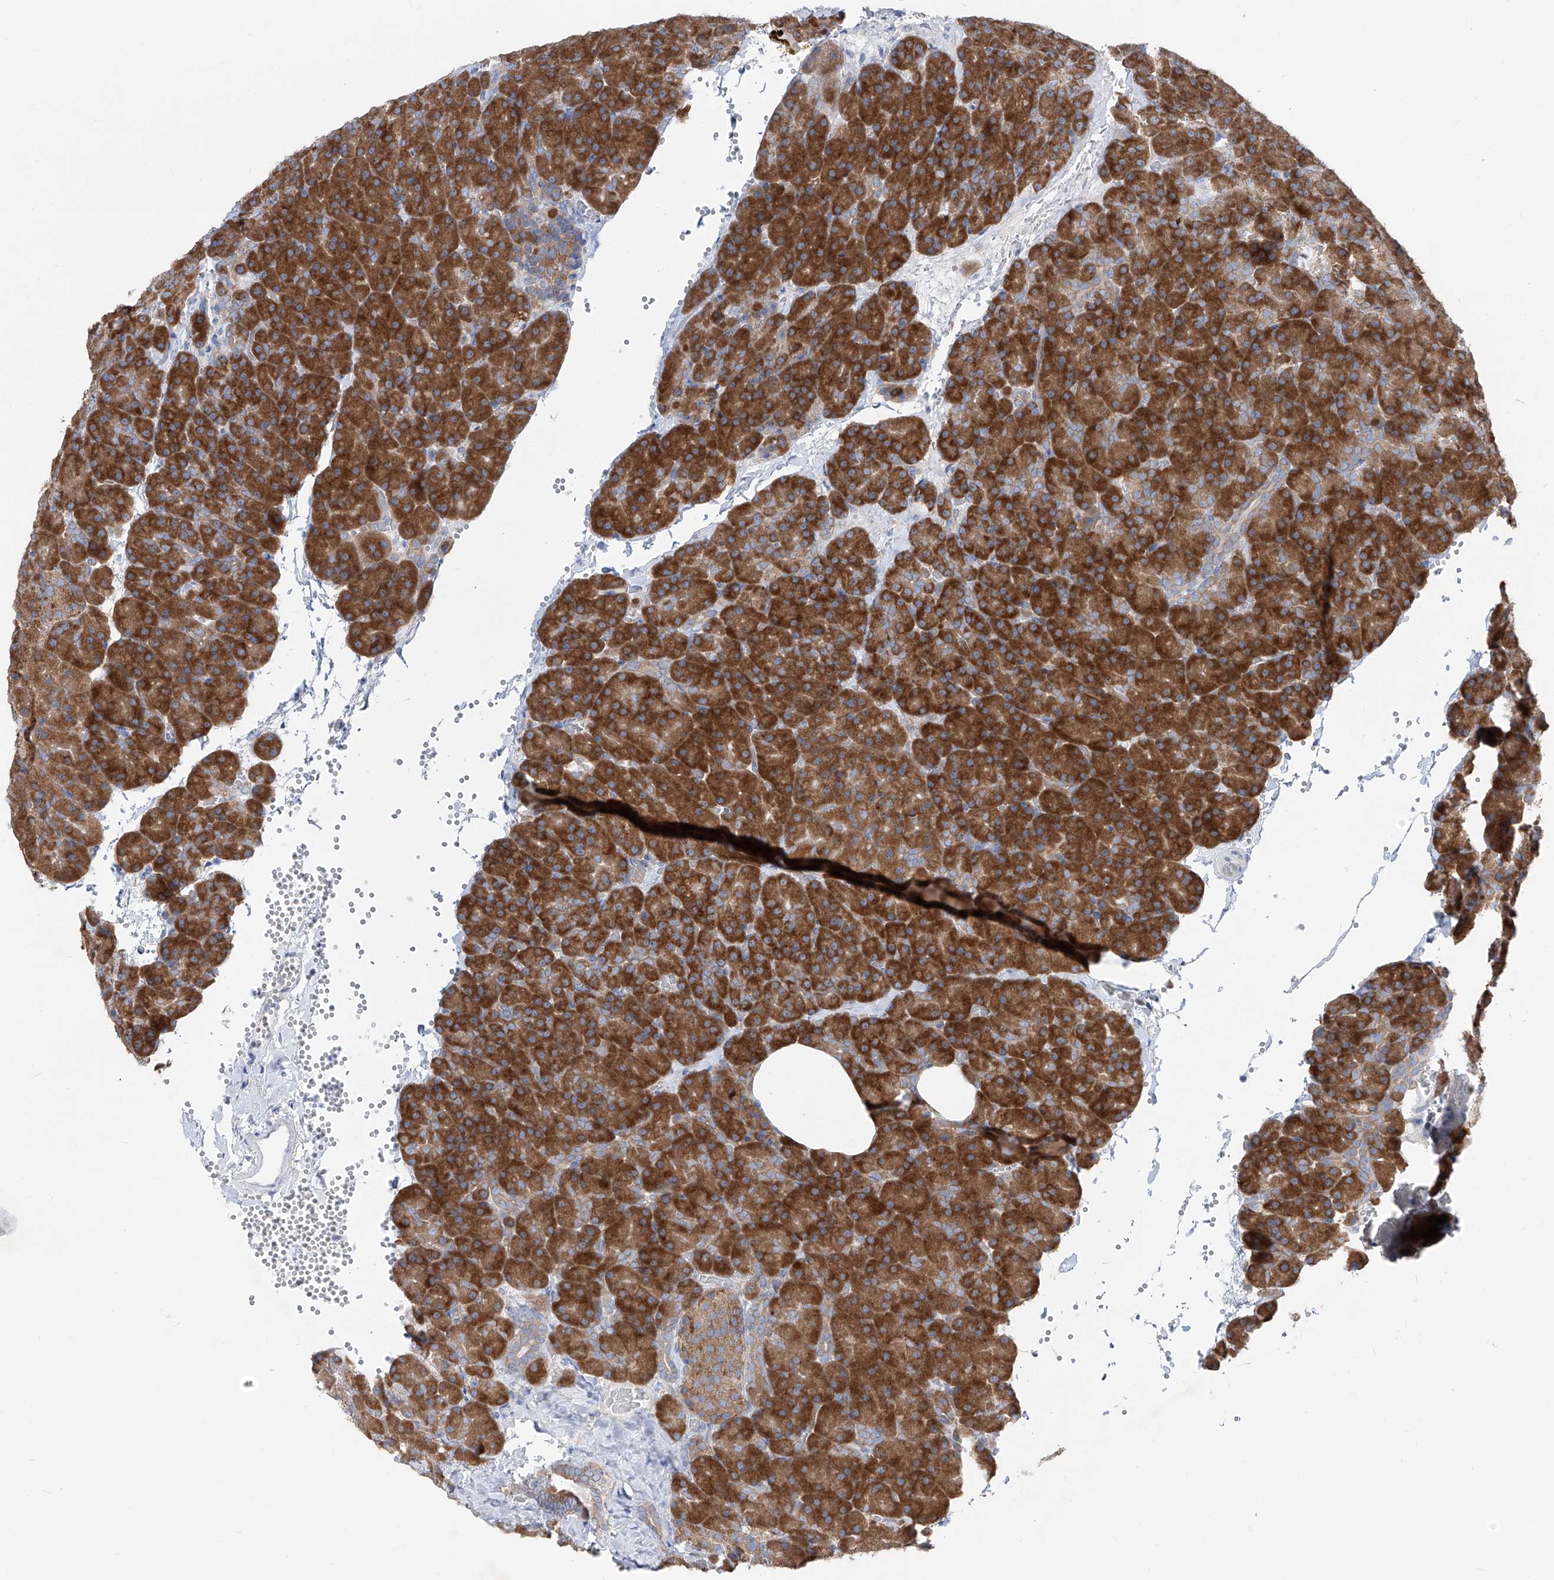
{"staining": {"intensity": "strong", "quantity": ">75%", "location": "cytoplasmic/membranous"}, "tissue": "pancreas", "cell_type": "Exocrine glandular cells", "image_type": "normal", "snomed": [{"axis": "morphology", "description": "Normal tissue, NOS"}, {"axis": "morphology", "description": "Carcinoid, malignant, NOS"}, {"axis": "topography", "description": "Pancreas"}], "caption": "Human pancreas stained for a protein (brown) displays strong cytoplasmic/membranous positive positivity in approximately >75% of exocrine glandular cells.", "gene": "UFL1", "patient": {"sex": "female", "age": 35}}